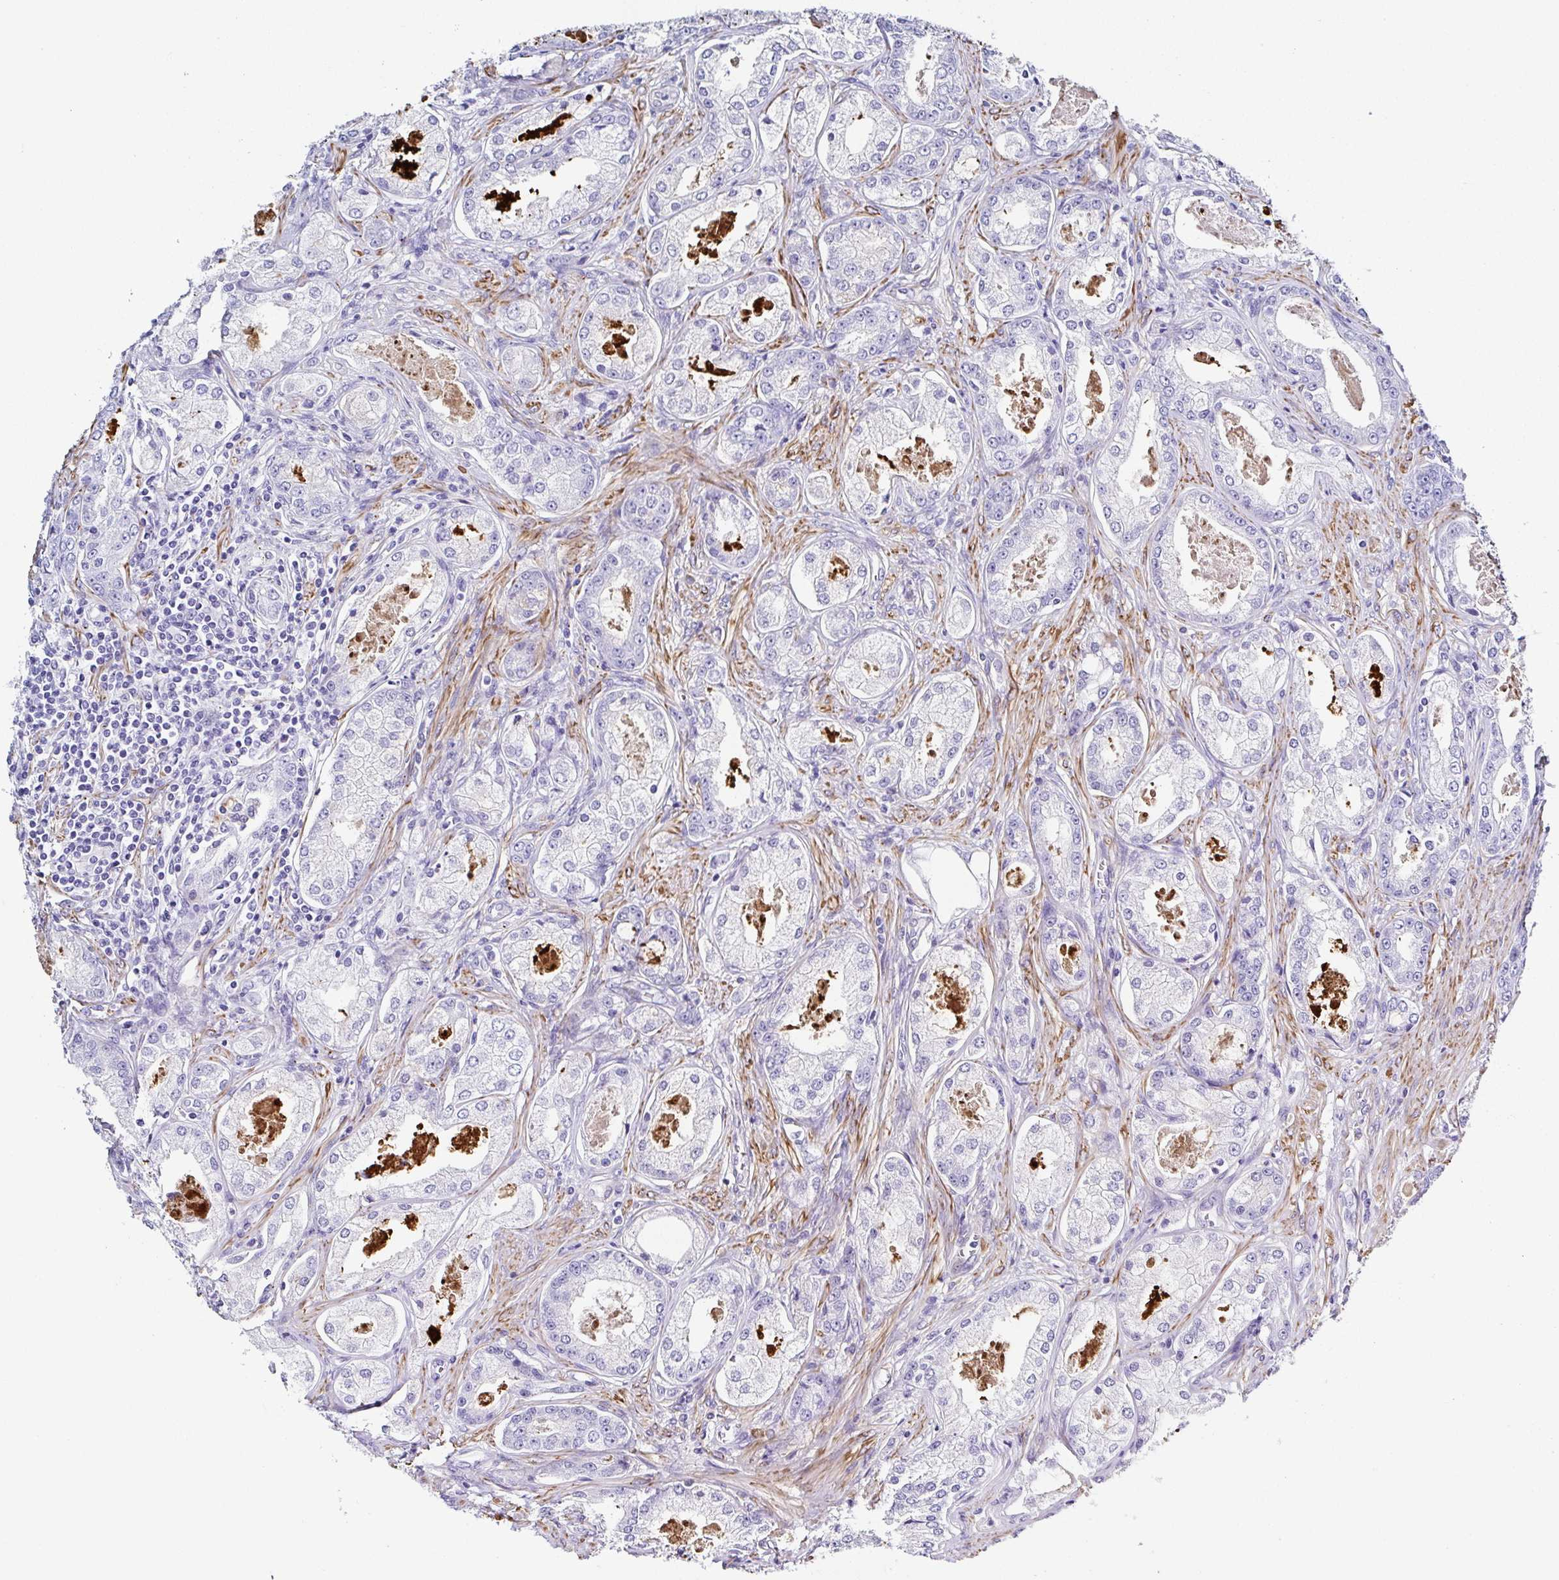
{"staining": {"intensity": "negative", "quantity": "none", "location": "none"}, "tissue": "prostate cancer", "cell_type": "Tumor cells", "image_type": "cancer", "snomed": [{"axis": "morphology", "description": "Adenocarcinoma, Low grade"}, {"axis": "topography", "description": "Prostate"}], "caption": "The photomicrograph demonstrates no staining of tumor cells in prostate low-grade adenocarcinoma.", "gene": "PPFIA4", "patient": {"sex": "male", "age": 68}}